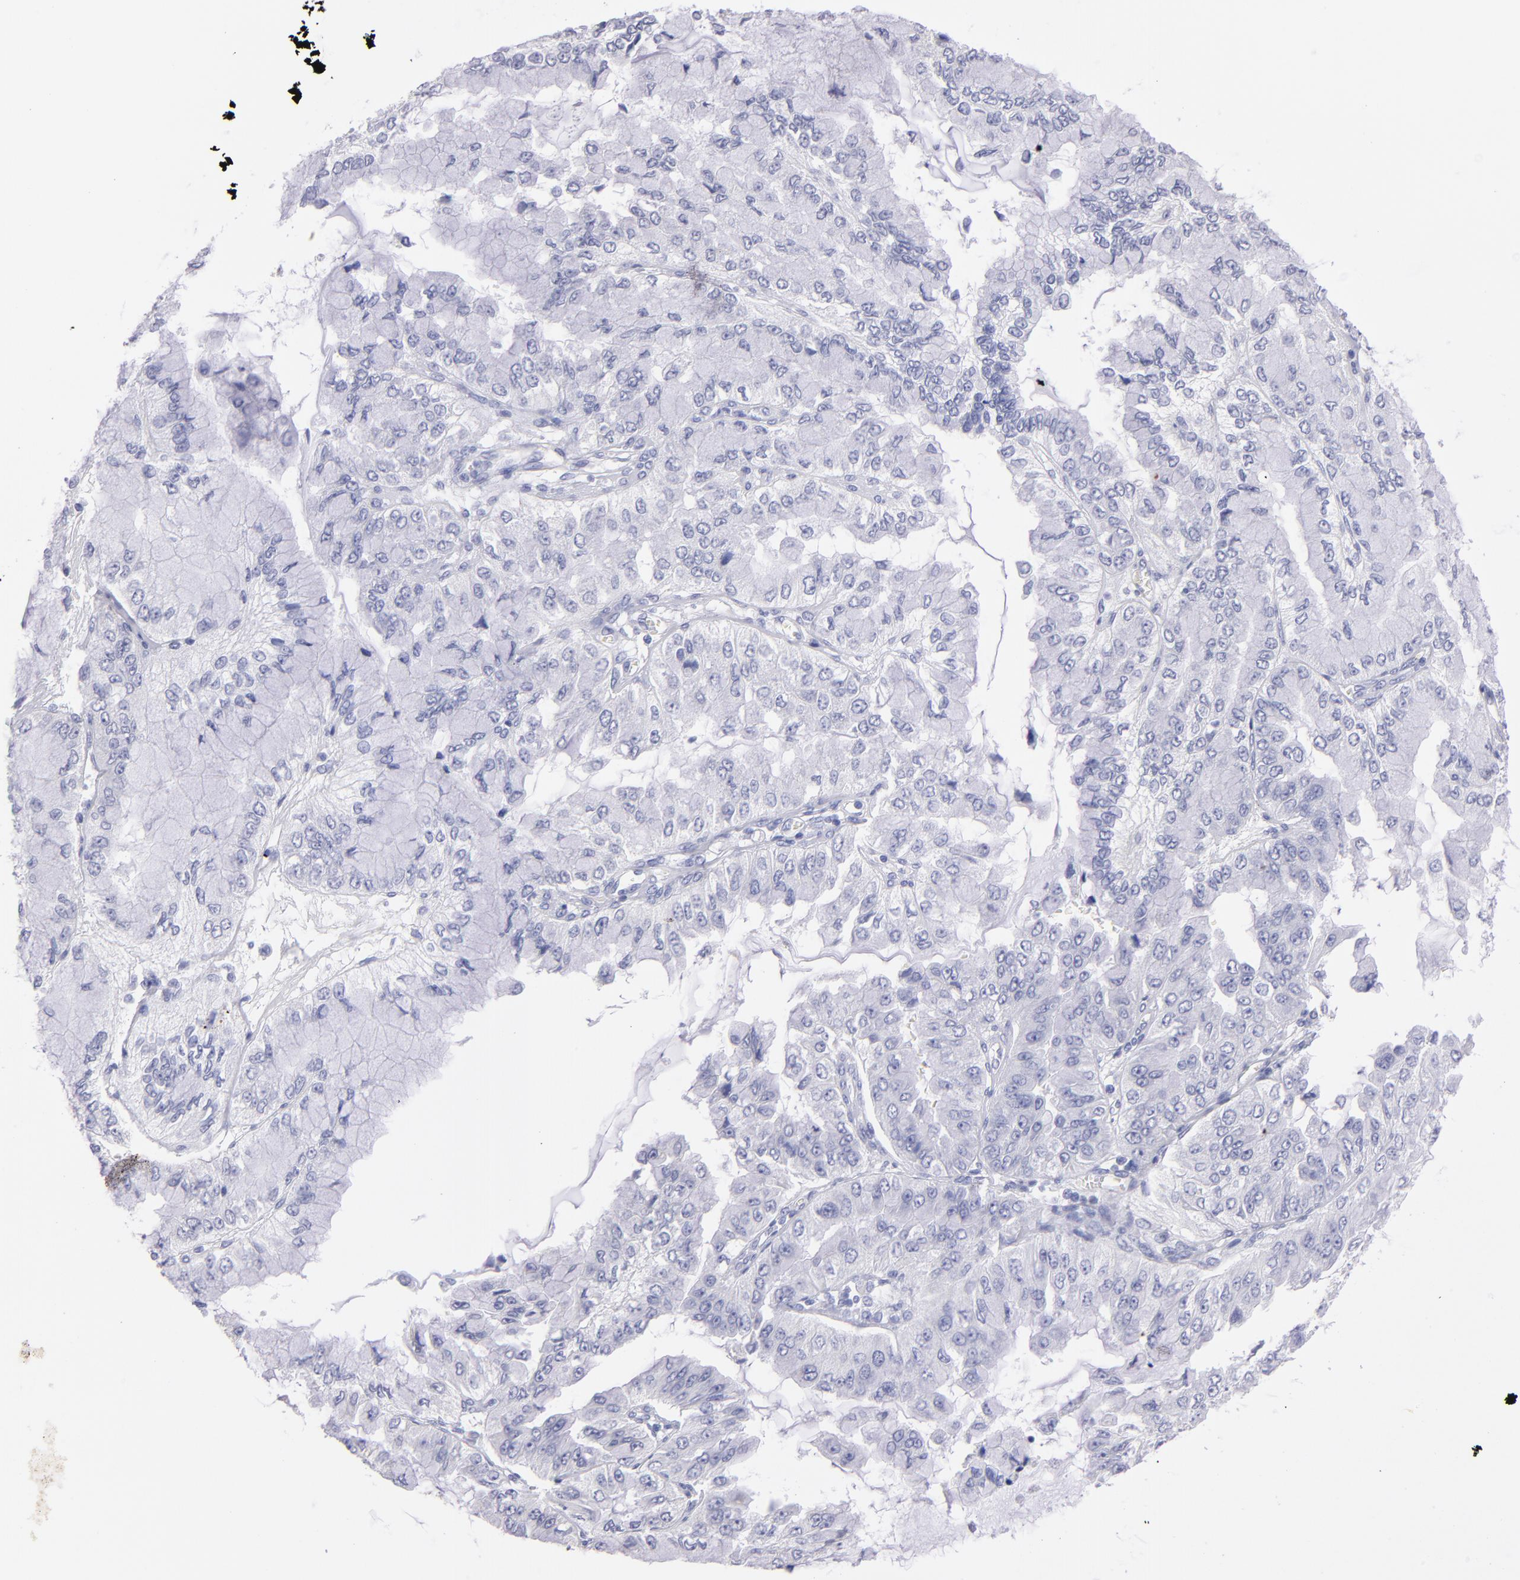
{"staining": {"intensity": "negative", "quantity": "none", "location": "none"}, "tissue": "liver cancer", "cell_type": "Tumor cells", "image_type": "cancer", "snomed": [{"axis": "morphology", "description": "Cholangiocarcinoma"}, {"axis": "topography", "description": "Liver"}], "caption": "Tumor cells show no significant expression in cholangiocarcinoma (liver). The staining is performed using DAB brown chromogen with nuclei counter-stained in using hematoxylin.", "gene": "TG", "patient": {"sex": "female", "age": 79}}